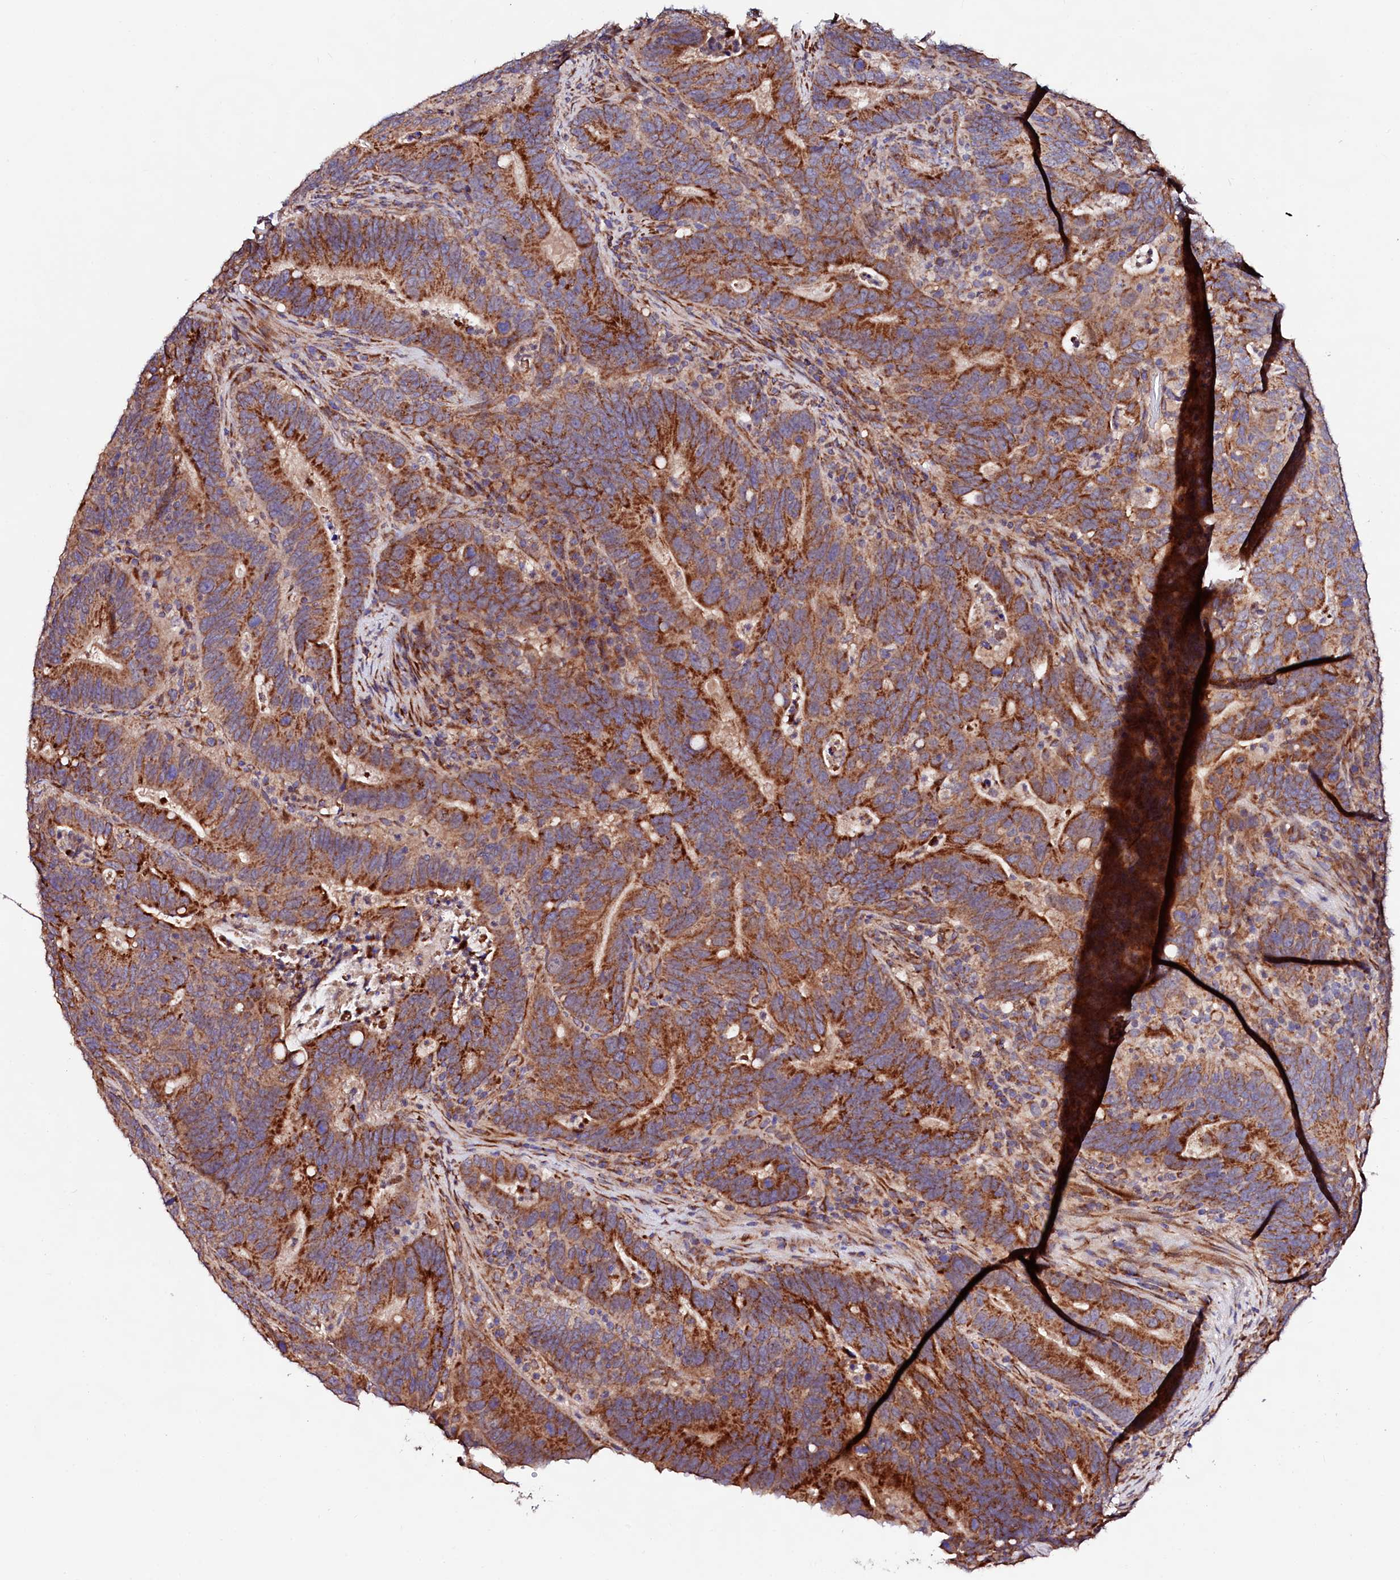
{"staining": {"intensity": "strong", "quantity": ">75%", "location": "cytoplasmic/membranous"}, "tissue": "colorectal cancer", "cell_type": "Tumor cells", "image_type": "cancer", "snomed": [{"axis": "morphology", "description": "Adenocarcinoma, NOS"}, {"axis": "topography", "description": "Colon"}], "caption": "Adenocarcinoma (colorectal) tissue reveals strong cytoplasmic/membranous expression in about >75% of tumor cells, visualized by immunohistochemistry. (brown staining indicates protein expression, while blue staining denotes nuclei).", "gene": "UBE3C", "patient": {"sex": "female", "age": 66}}